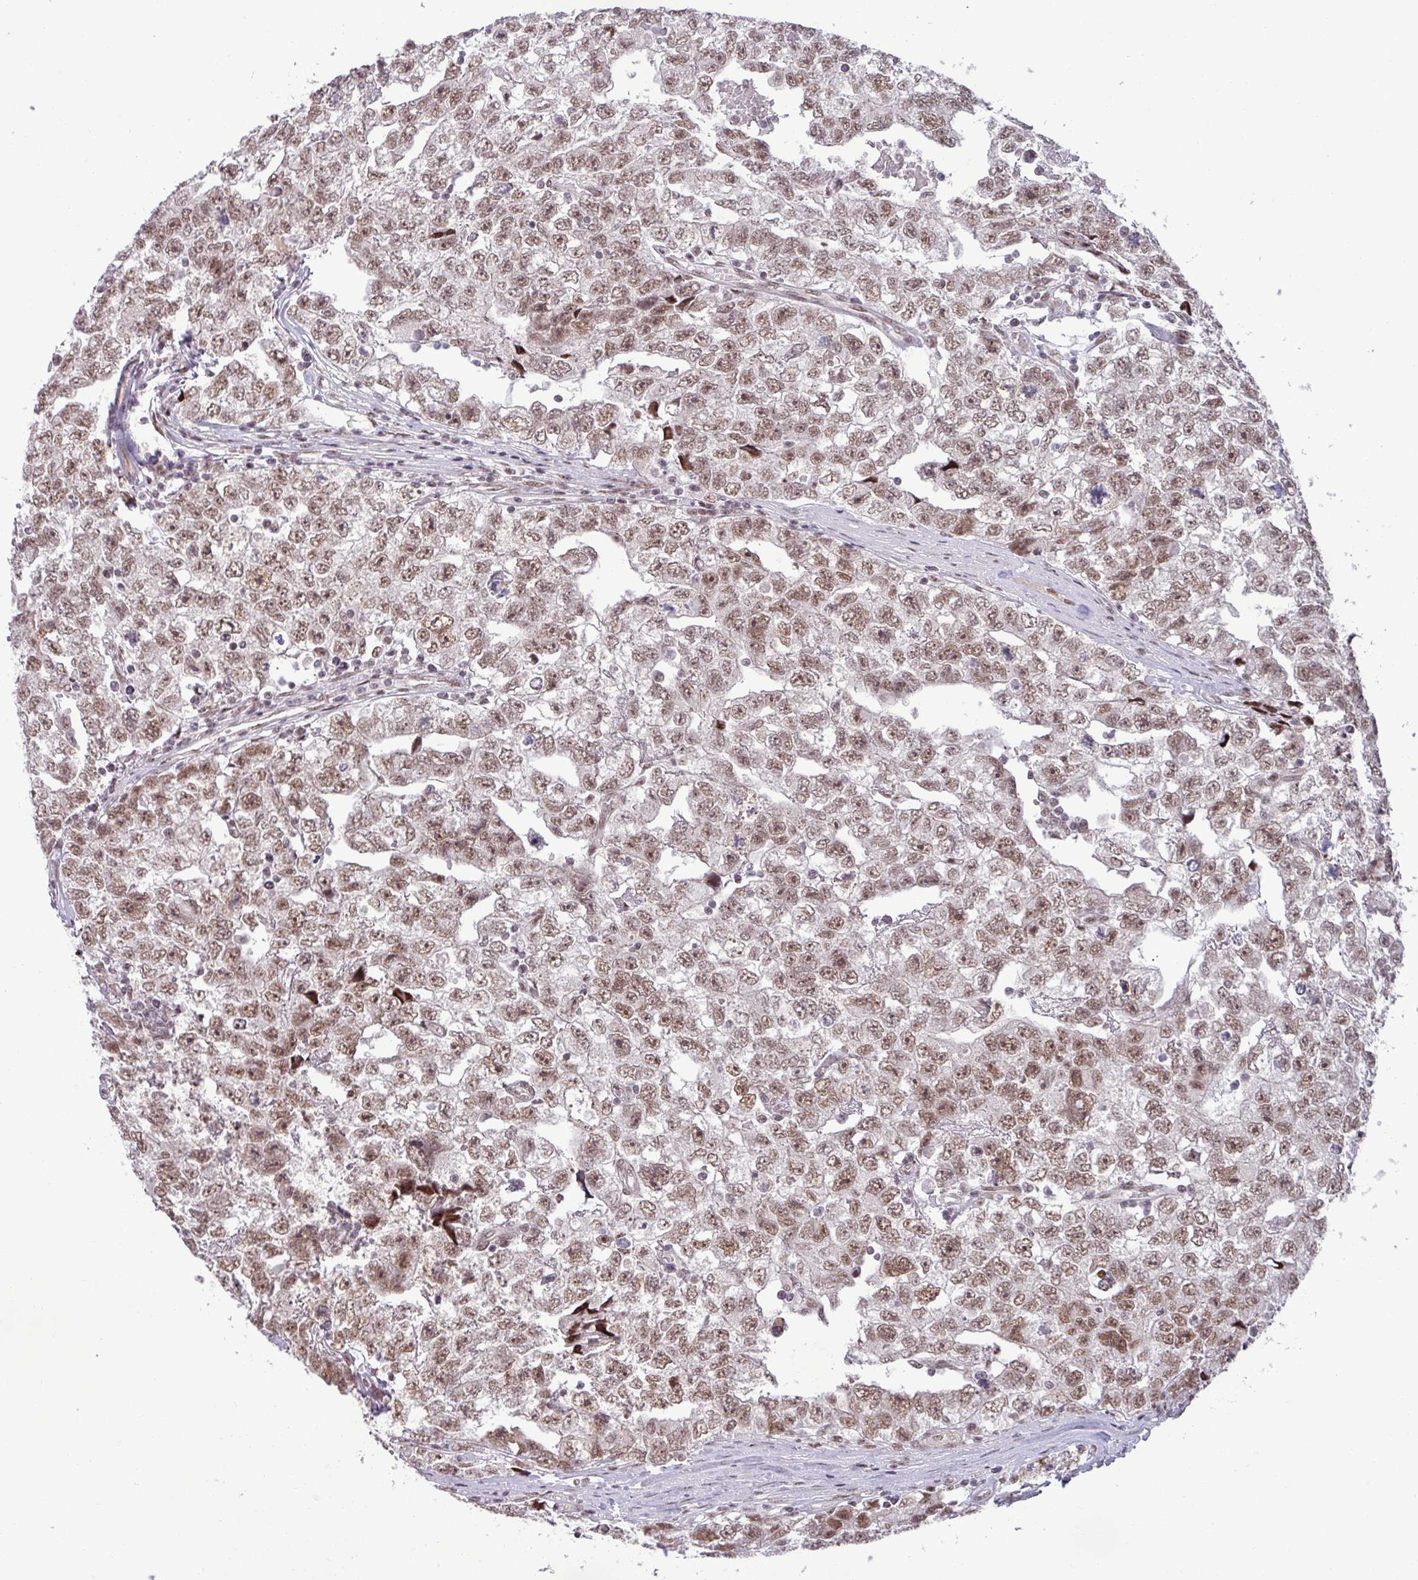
{"staining": {"intensity": "moderate", "quantity": ">75%", "location": "nuclear"}, "tissue": "testis cancer", "cell_type": "Tumor cells", "image_type": "cancer", "snomed": [{"axis": "morphology", "description": "Carcinoma, Embryonal, NOS"}, {"axis": "topography", "description": "Testis"}], "caption": "Testis cancer (embryonal carcinoma) stained with a protein marker demonstrates moderate staining in tumor cells.", "gene": "PTPN20", "patient": {"sex": "male", "age": 22}}